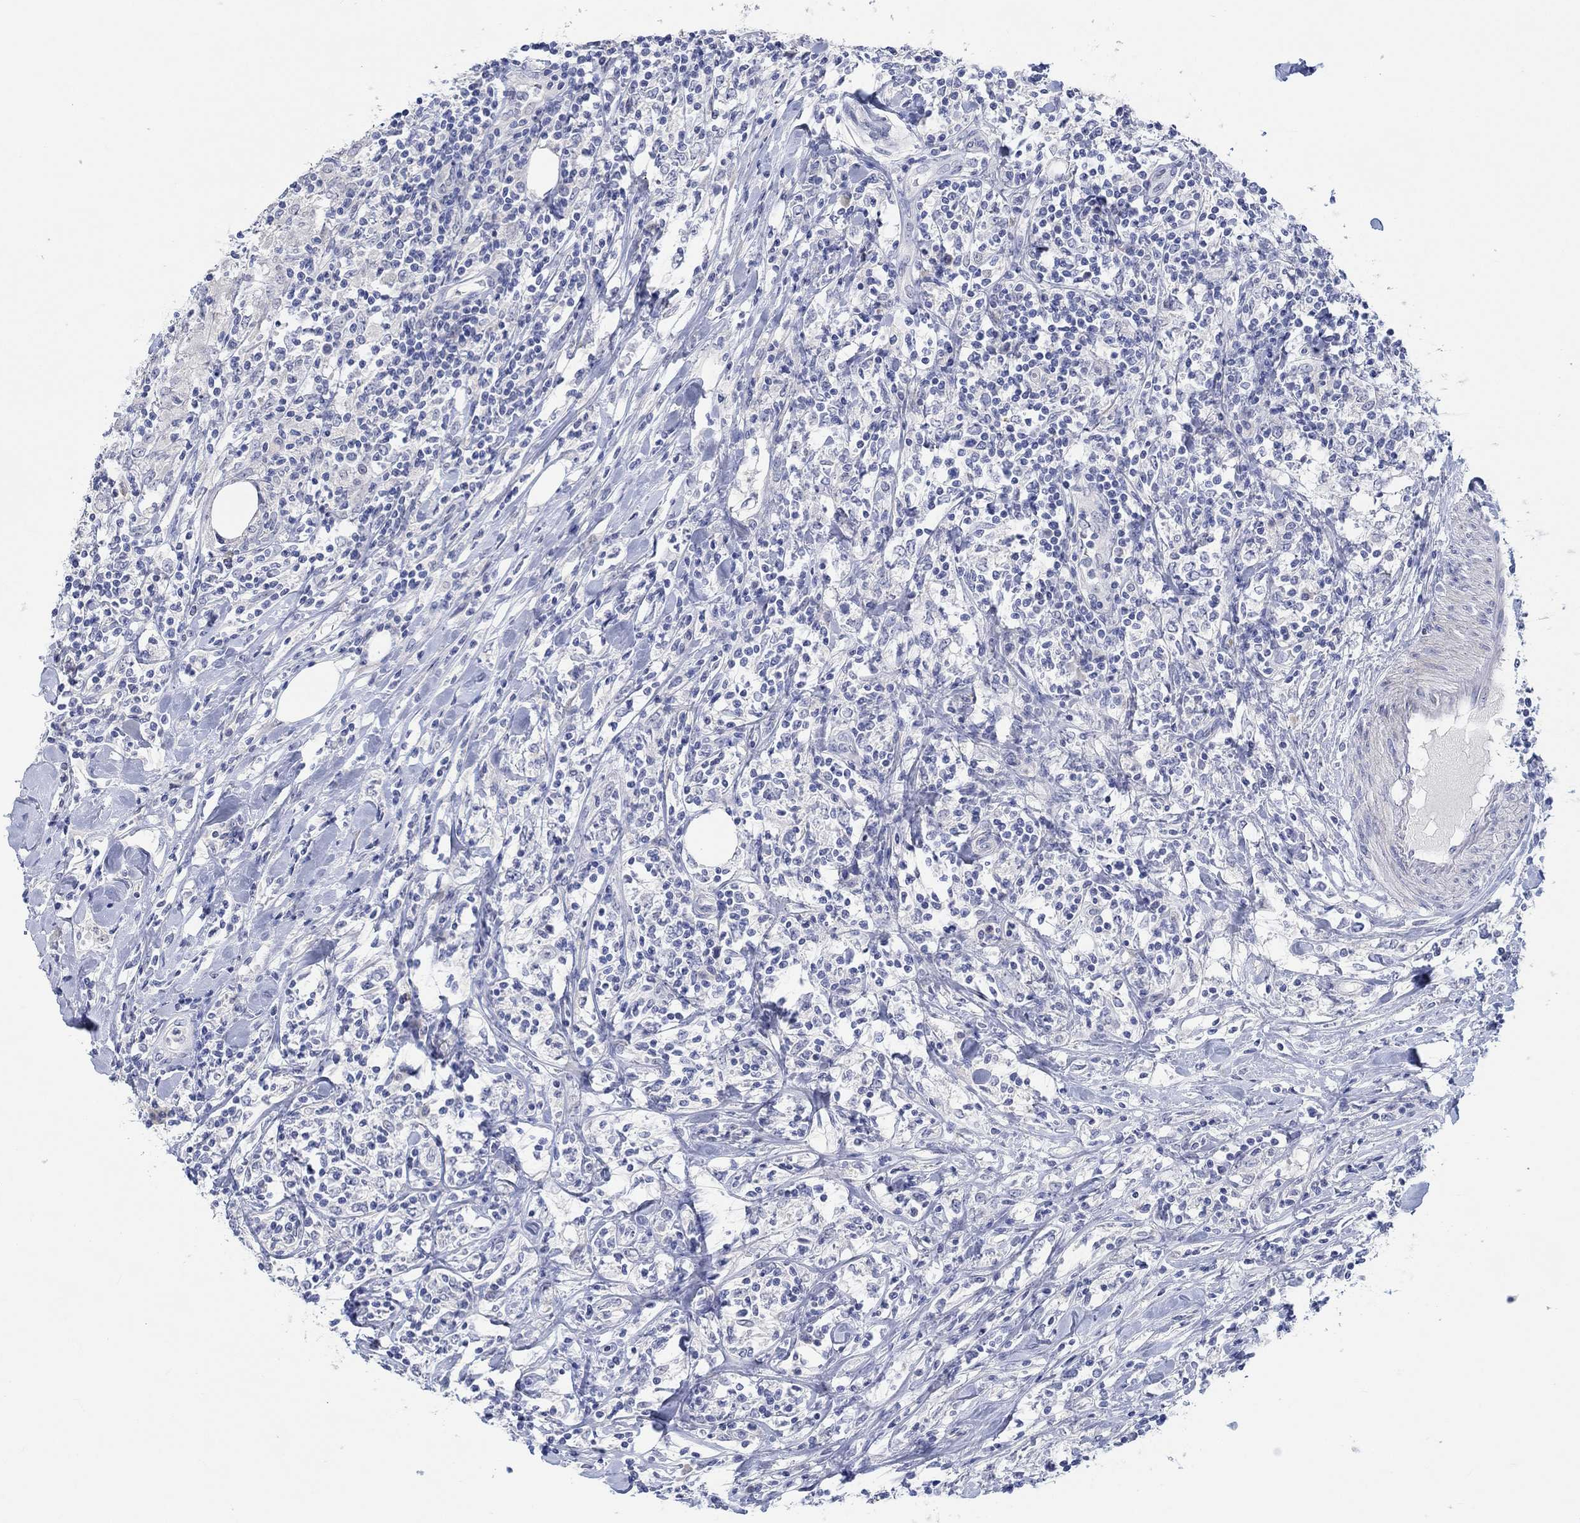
{"staining": {"intensity": "negative", "quantity": "none", "location": "none"}, "tissue": "lymphoma", "cell_type": "Tumor cells", "image_type": "cancer", "snomed": [{"axis": "morphology", "description": "Malignant lymphoma, non-Hodgkin's type, High grade"}, {"axis": "topography", "description": "Lymph node"}], "caption": "Immunohistochemistry image of neoplastic tissue: human high-grade malignant lymphoma, non-Hodgkin's type stained with DAB (3,3'-diaminobenzidine) reveals no significant protein staining in tumor cells. (Immunohistochemistry (ihc), brightfield microscopy, high magnification).", "gene": "DLK1", "patient": {"sex": "female", "age": 84}}